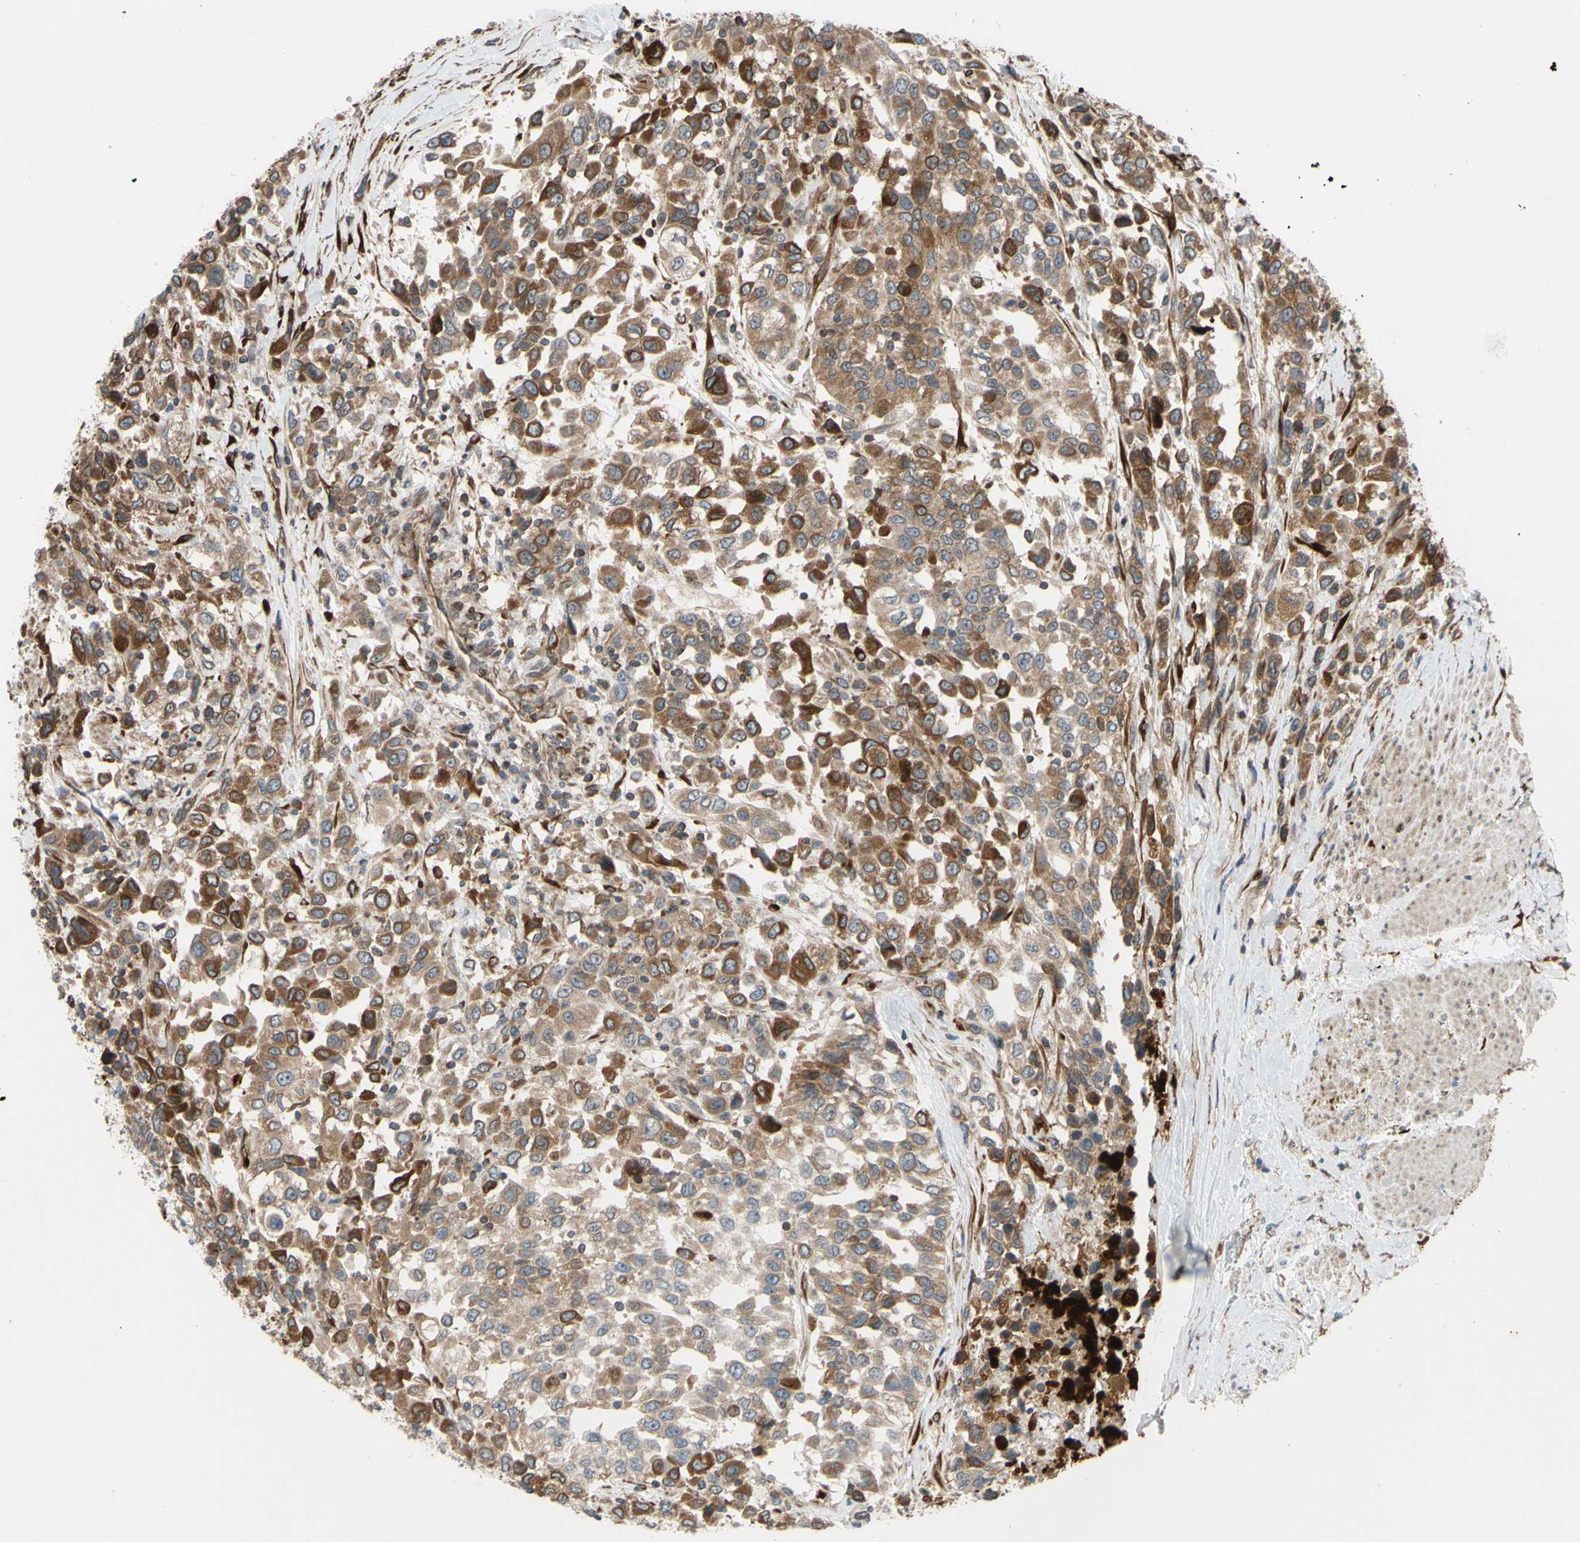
{"staining": {"intensity": "moderate", "quantity": ">75%", "location": "cytoplasmic/membranous"}, "tissue": "urothelial cancer", "cell_type": "Tumor cells", "image_type": "cancer", "snomed": [{"axis": "morphology", "description": "Urothelial carcinoma, High grade"}, {"axis": "topography", "description": "Urinary bladder"}], "caption": "Protein expression analysis of urothelial carcinoma (high-grade) displays moderate cytoplasmic/membranous expression in approximately >75% of tumor cells. The staining was performed using DAB (3,3'-diaminobenzidine), with brown indicating positive protein expression. Nuclei are stained blue with hematoxylin.", "gene": "PRAF2", "patient": {"sex": "female", "age": 80}}